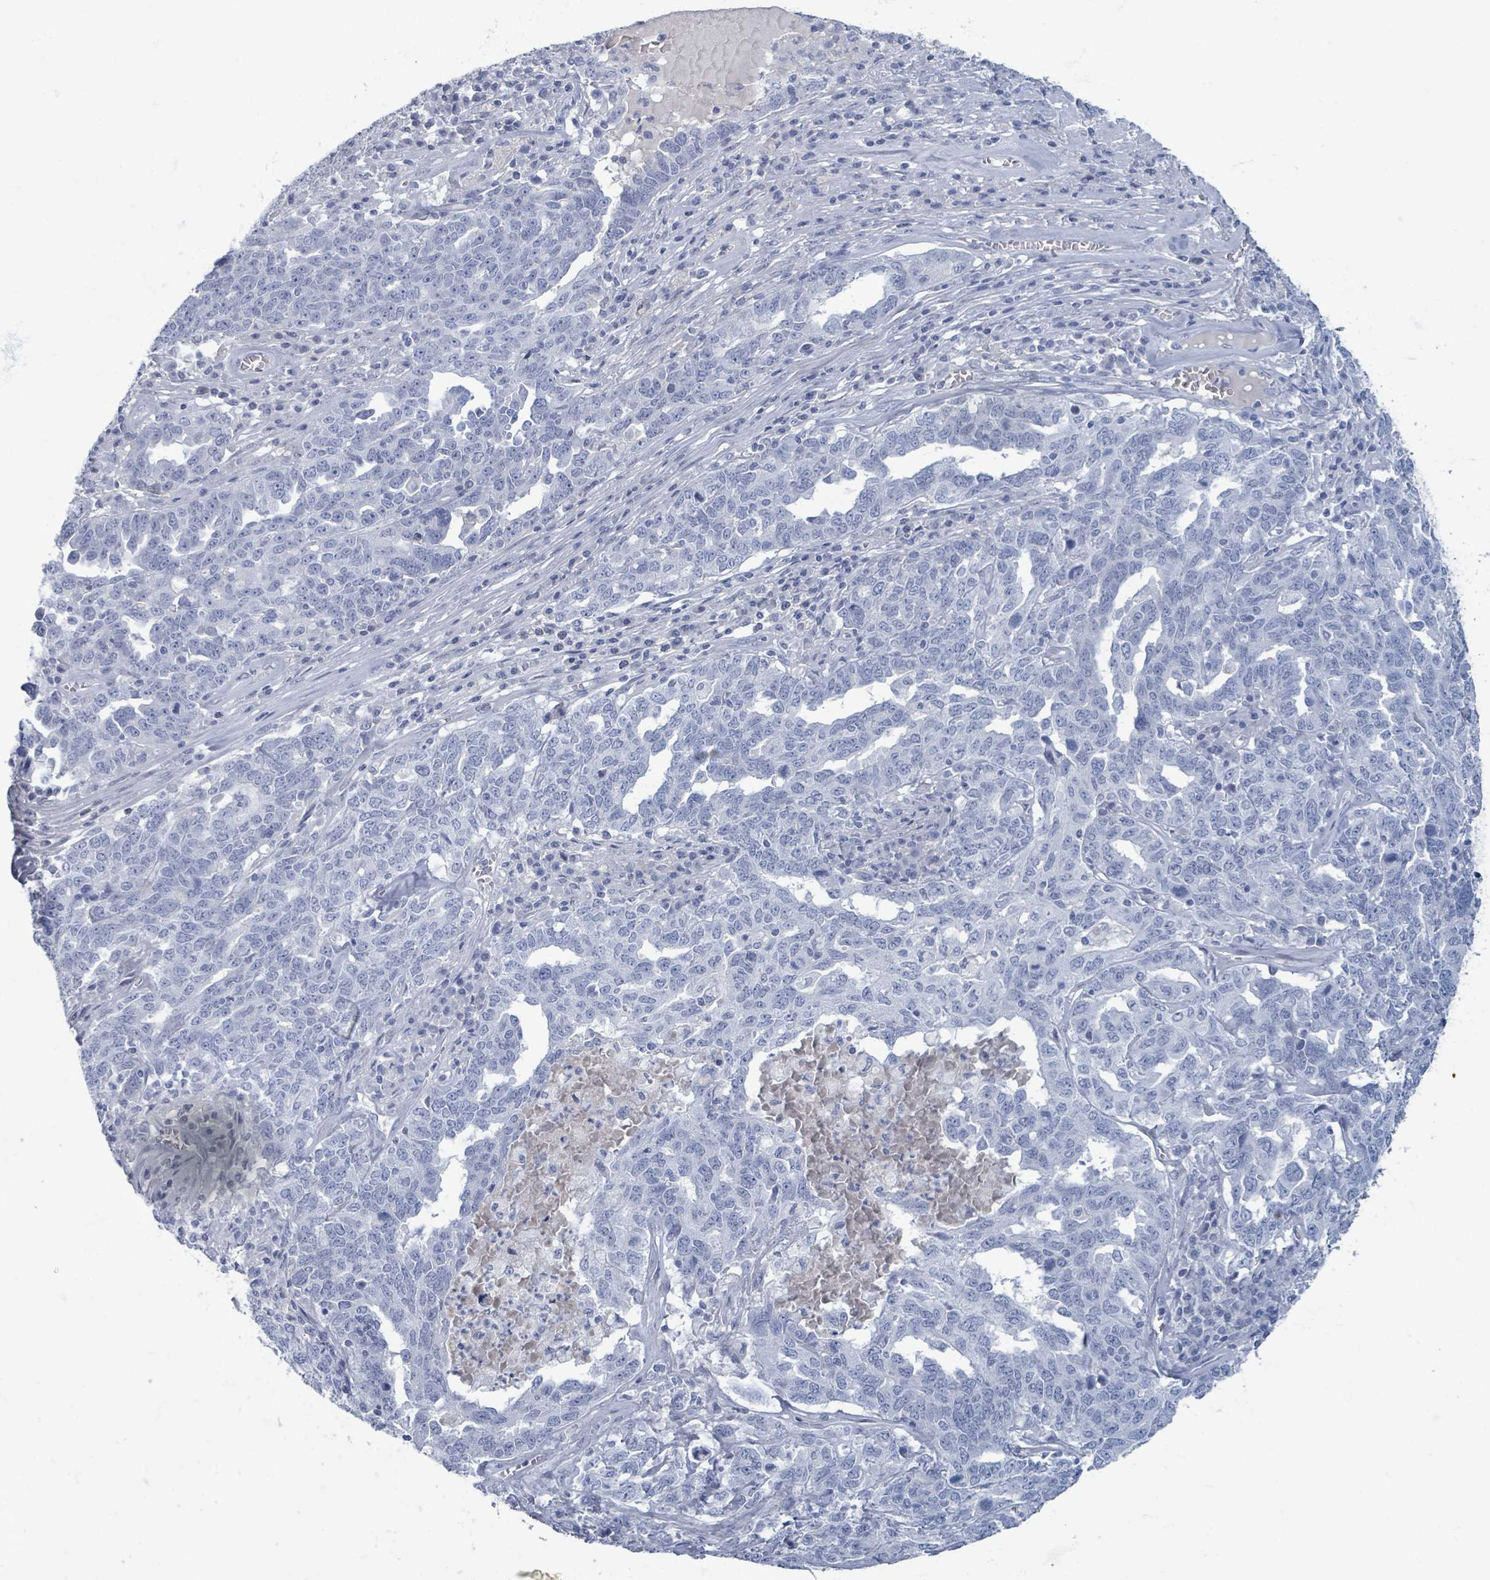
{"staining": {"intensity": "negative", "quantity": "none", "location": "none"}, "tissue": "ovarian cancer", "cell_type": "Tumor cells", "image_type": "cancer", "snomed": [{"axis": "morphology", "description": "Carcinoma, endometroid"}, {"axis": "topography", "description": "Ovary"}], "caption": "This is an IHC micrograph of ovarian cancer. There is no positivity in tumor cells.", "gene": "TAS2R1", "patient": {"sex": "female", "age": 62}}